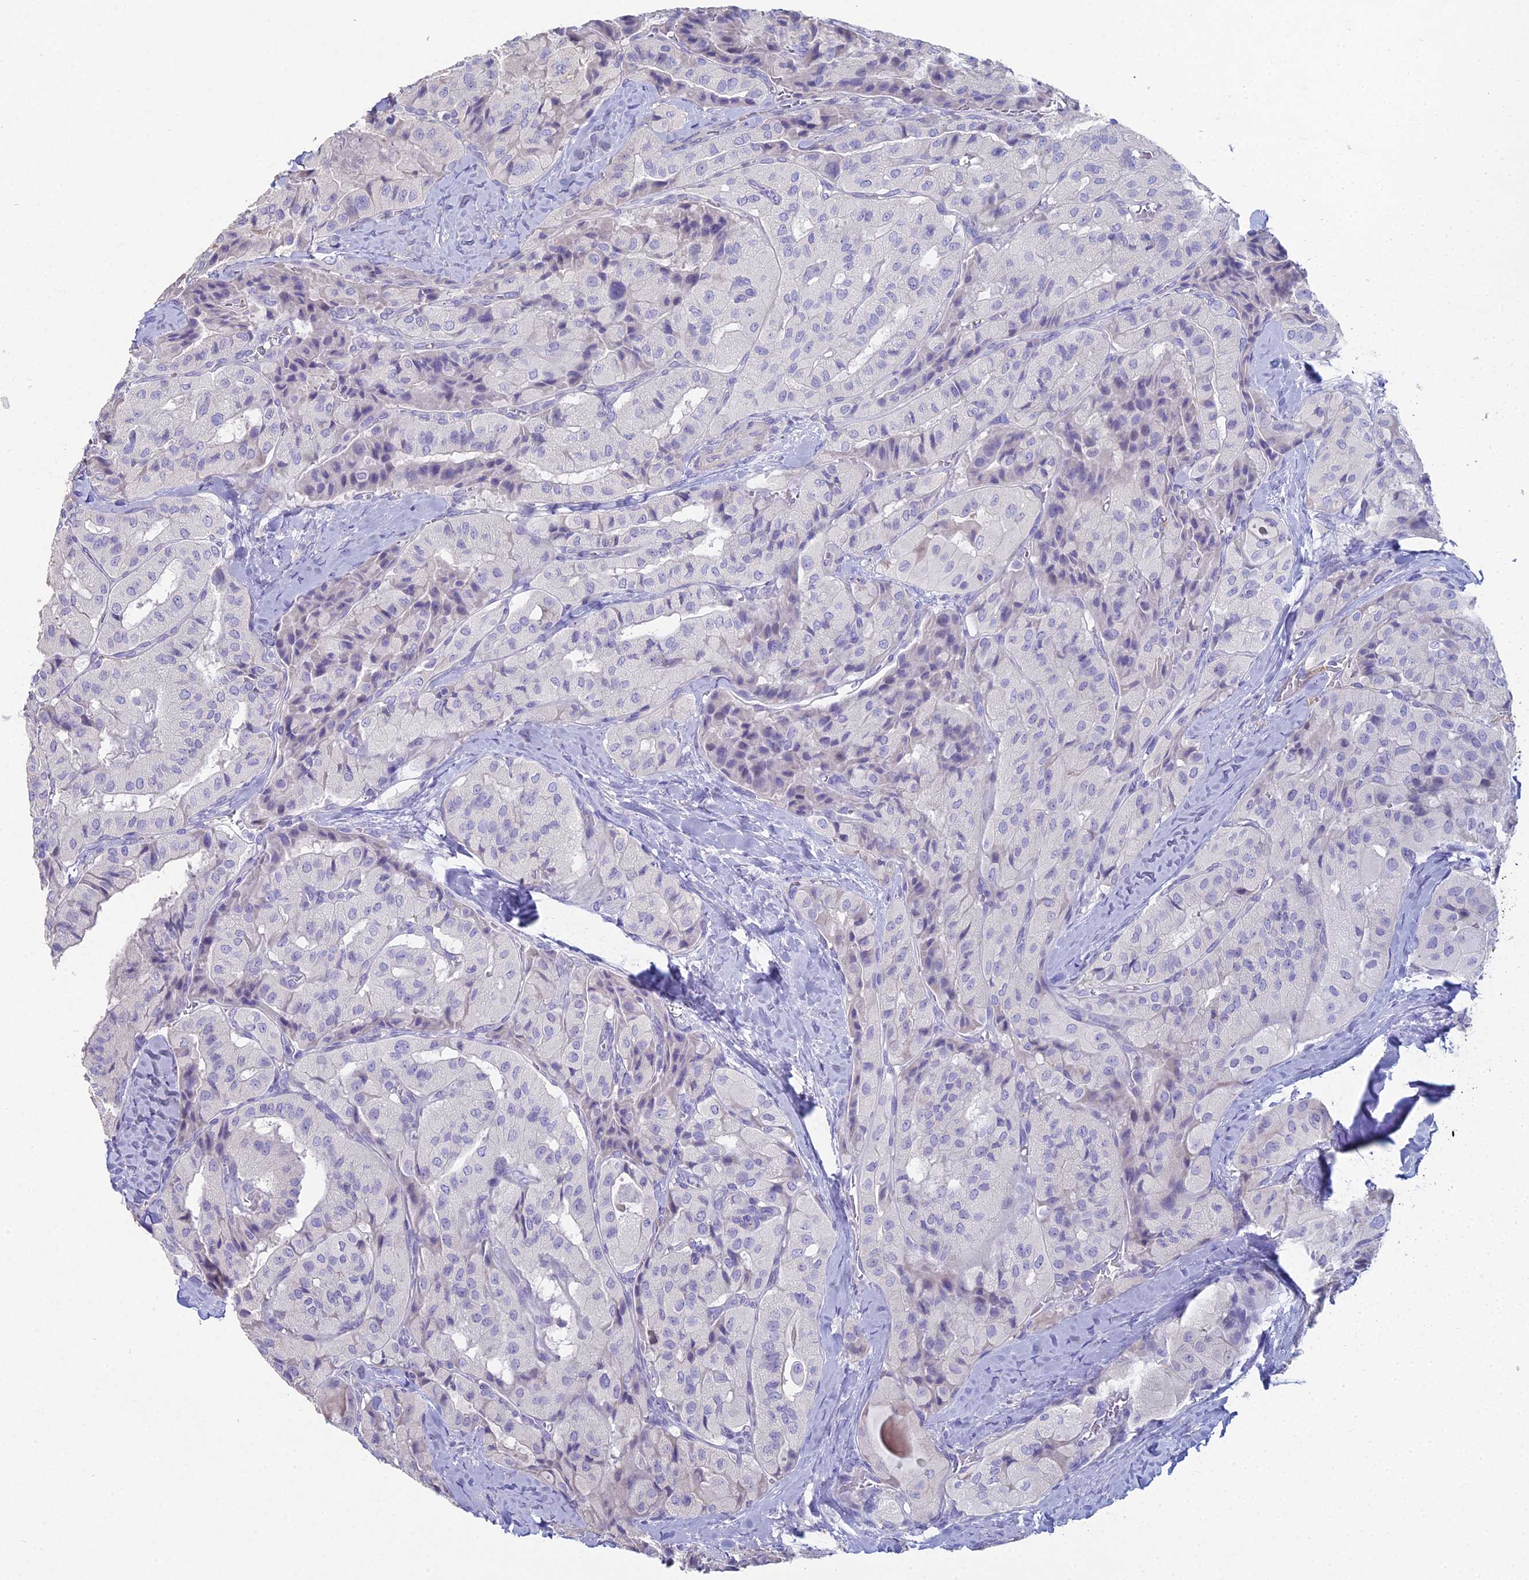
{"staining": {"intensity": "negative", "quantity": "none", "location": "none"}, "tissue": "thyroid cancer", "cell_type": "Tumor cells", "image_type": "cancer", "snomed": [{"axis": "morphology", "description": "Normal tissue, NOS"}, {"axis": "morphology", "description": "Papillary adenocarcinoma, NOS"}, {"axis": "topography", "description": "Thyroid gland"}], "caption": "Thyroid papillary adenocarcinoma stained for a protein using immunohistochemistry displays no positivity tumor cells.", "gene": "NCAM1", "patient": {"sex": "female", "age": 59}}